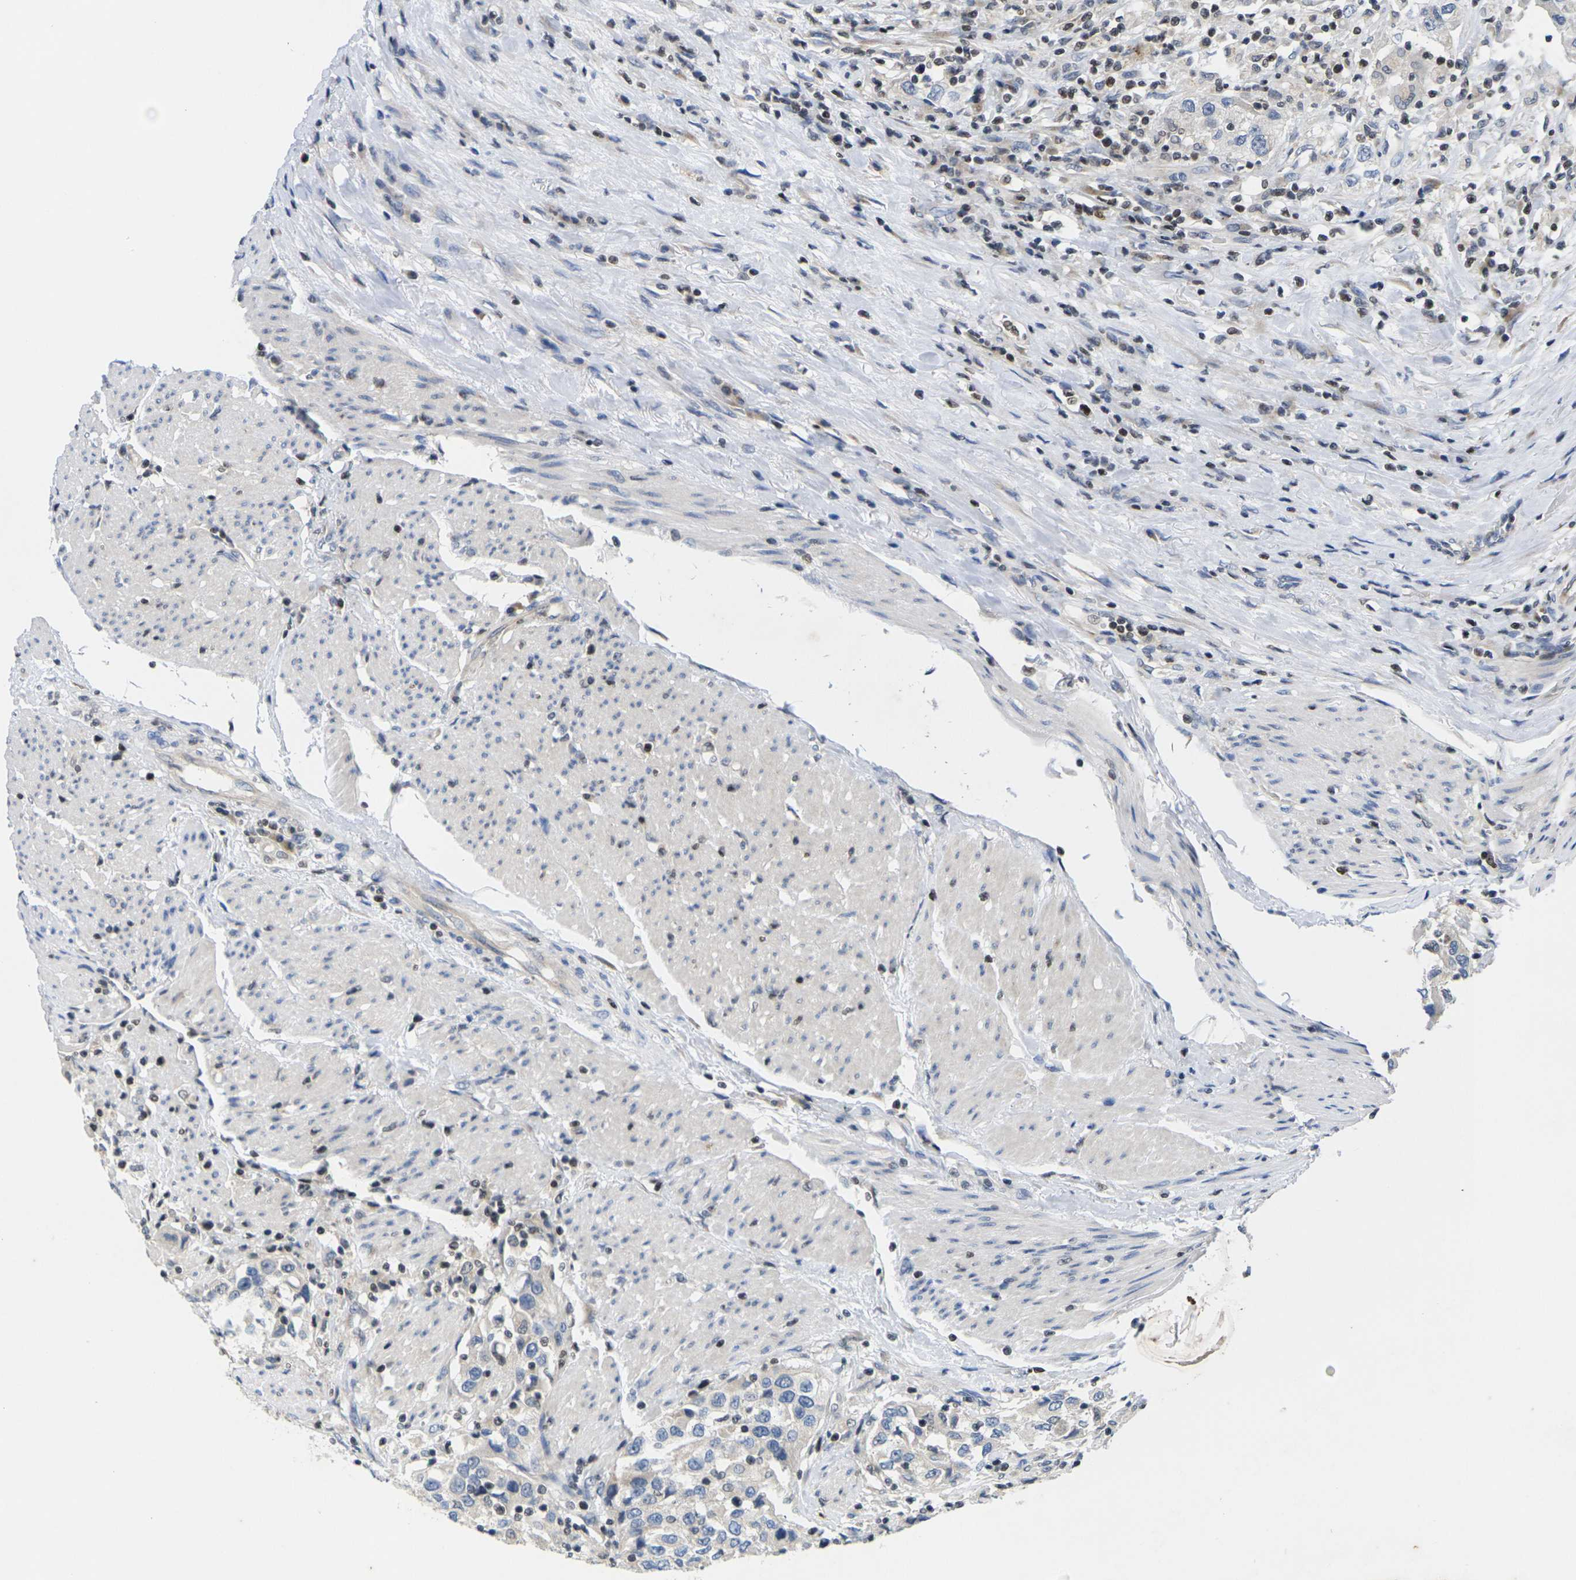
{"staining": {"intensity": "negative", "quantity": "none", "location": "none"}, "tissue": "urothelial cancer", "cell_type": "Tumor cells", "image_type": "cancer", "snomed": [{"axis": "morphology", "description": "Urothelial carcinoma, High grade"}, {"axis": "topography", "description": "Urinary bladder"}], "caption": "Urothelial cancer stained for a protein using immunohistochemistry (IHC) shows no staining tumor cells.", "gene": "IKZF1", "patient": {"sex": "female", "age": 80}}